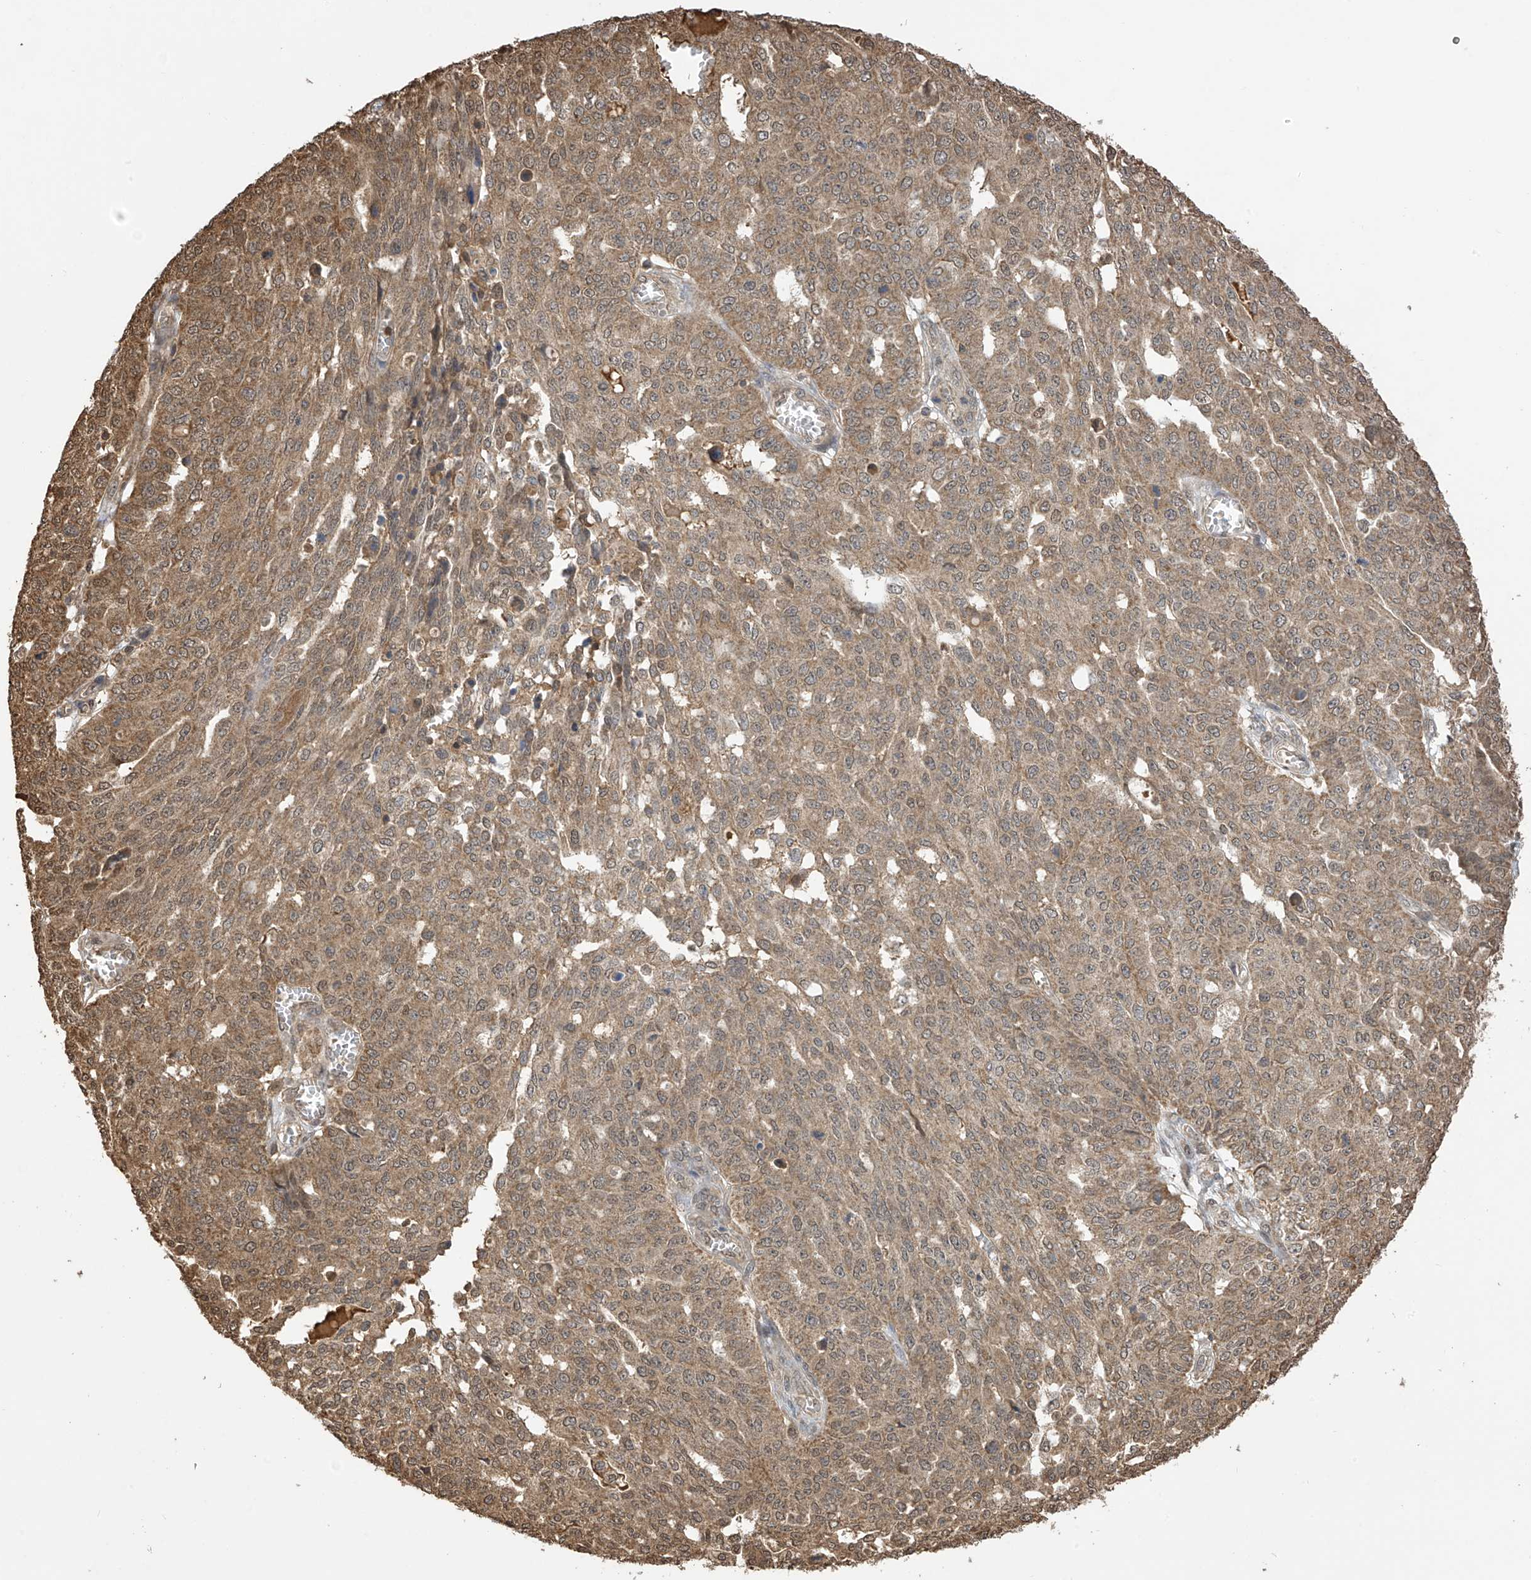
{"staining": {"intensity": "moderate", "quantity": ">75%", "location": "cytoplasmic/membranous"}, "tissue": "ovarian cancer", "cell_type": "Tumor cells", "image_type": "cancer", "snomed": [{"axis": "morphology", "description": "Cystadenocarcinoma, serous, NOS"}, {"axis": "topography", "description": "Soft tissue"}, {"axis": "topography", "description": "Ovary"}], "caption": "A micrograph of human serous cystadenocarcinoma (ovarian) stained for a protein demonstrates moderate cytoplasmic/membranous brown staining in tumor cells.", "gene": "PNPT1", "patient": {"sex": "female", "age": 57}}